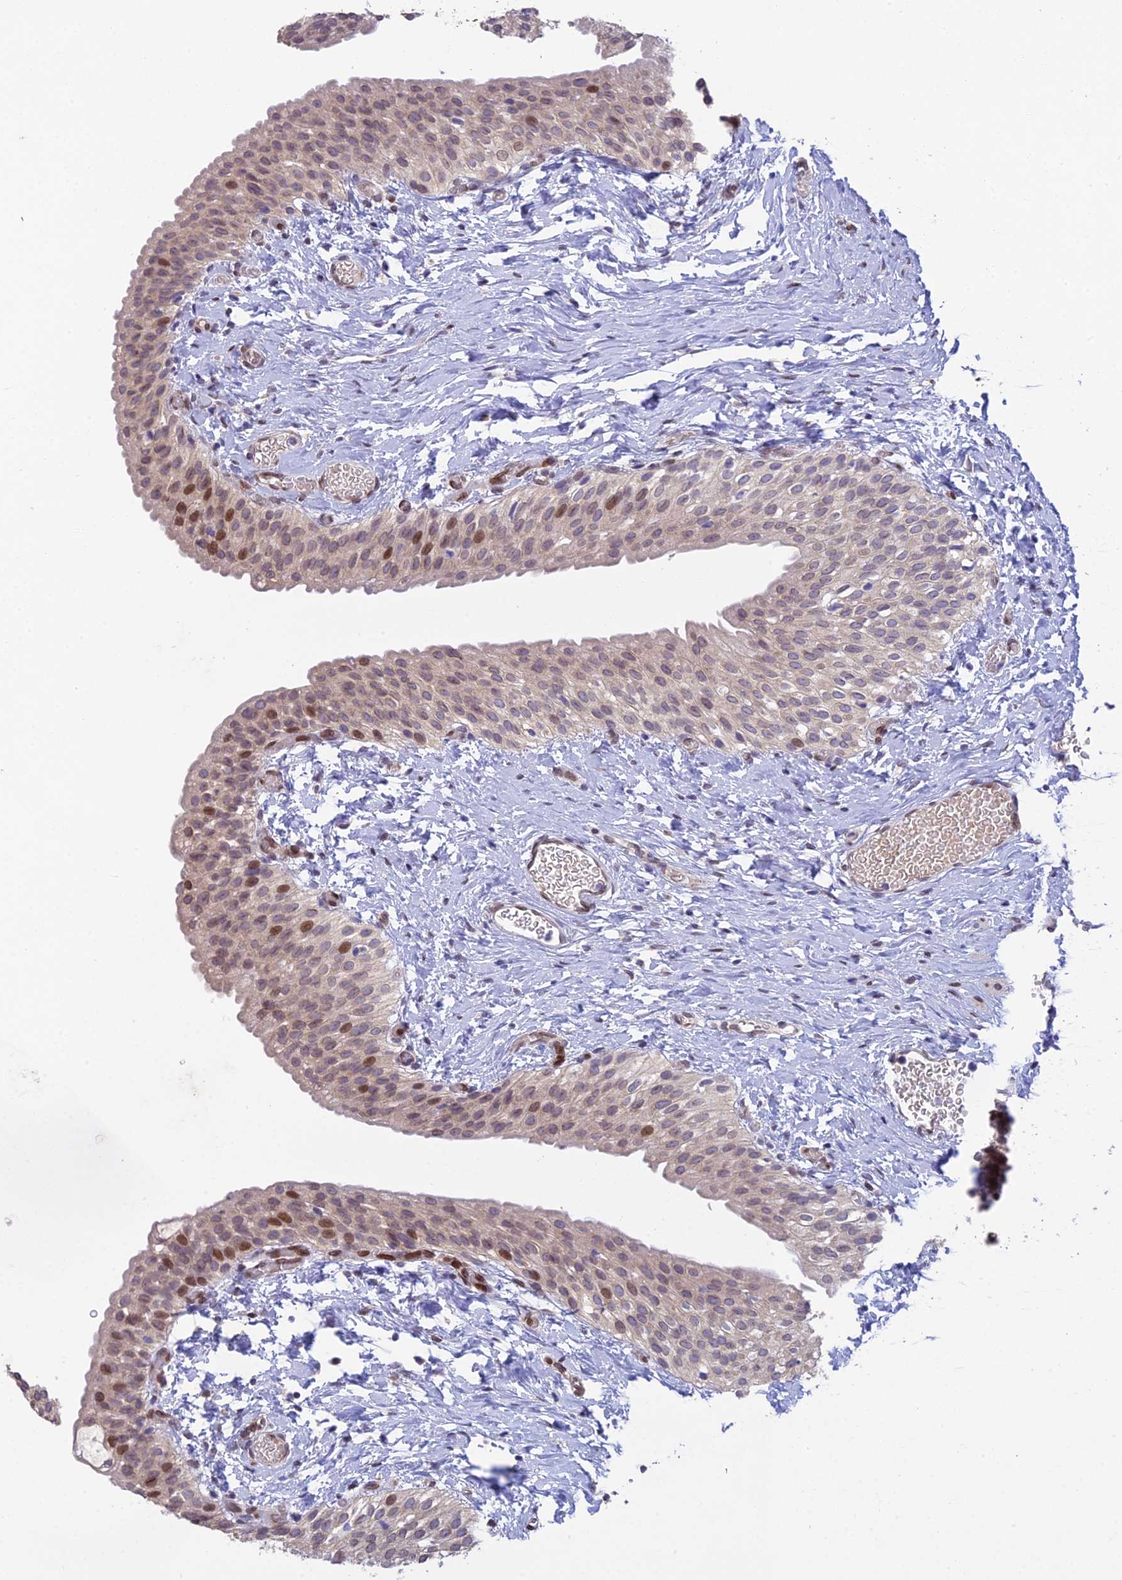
{"staining": {"intensity": "moderate", "quantity": "<25%", "location": "nuclear"}, "tissue": "urinary bladder", "cell_type": "Urothelial cells", "image_type": "normal", "snomed": [{"axis": "morphology", "description": "Normal tissue, NOS"}, {"axis": "topography", "description": "Urinary bladder"}], "caption": "This histopathology image displays IHC staining of benign urinary bladder, with low moderate nuclear positivity in about <25% of urothelial cells.", "gene": "MGAT2", "patient": {"sex": "male", "age": 1}}